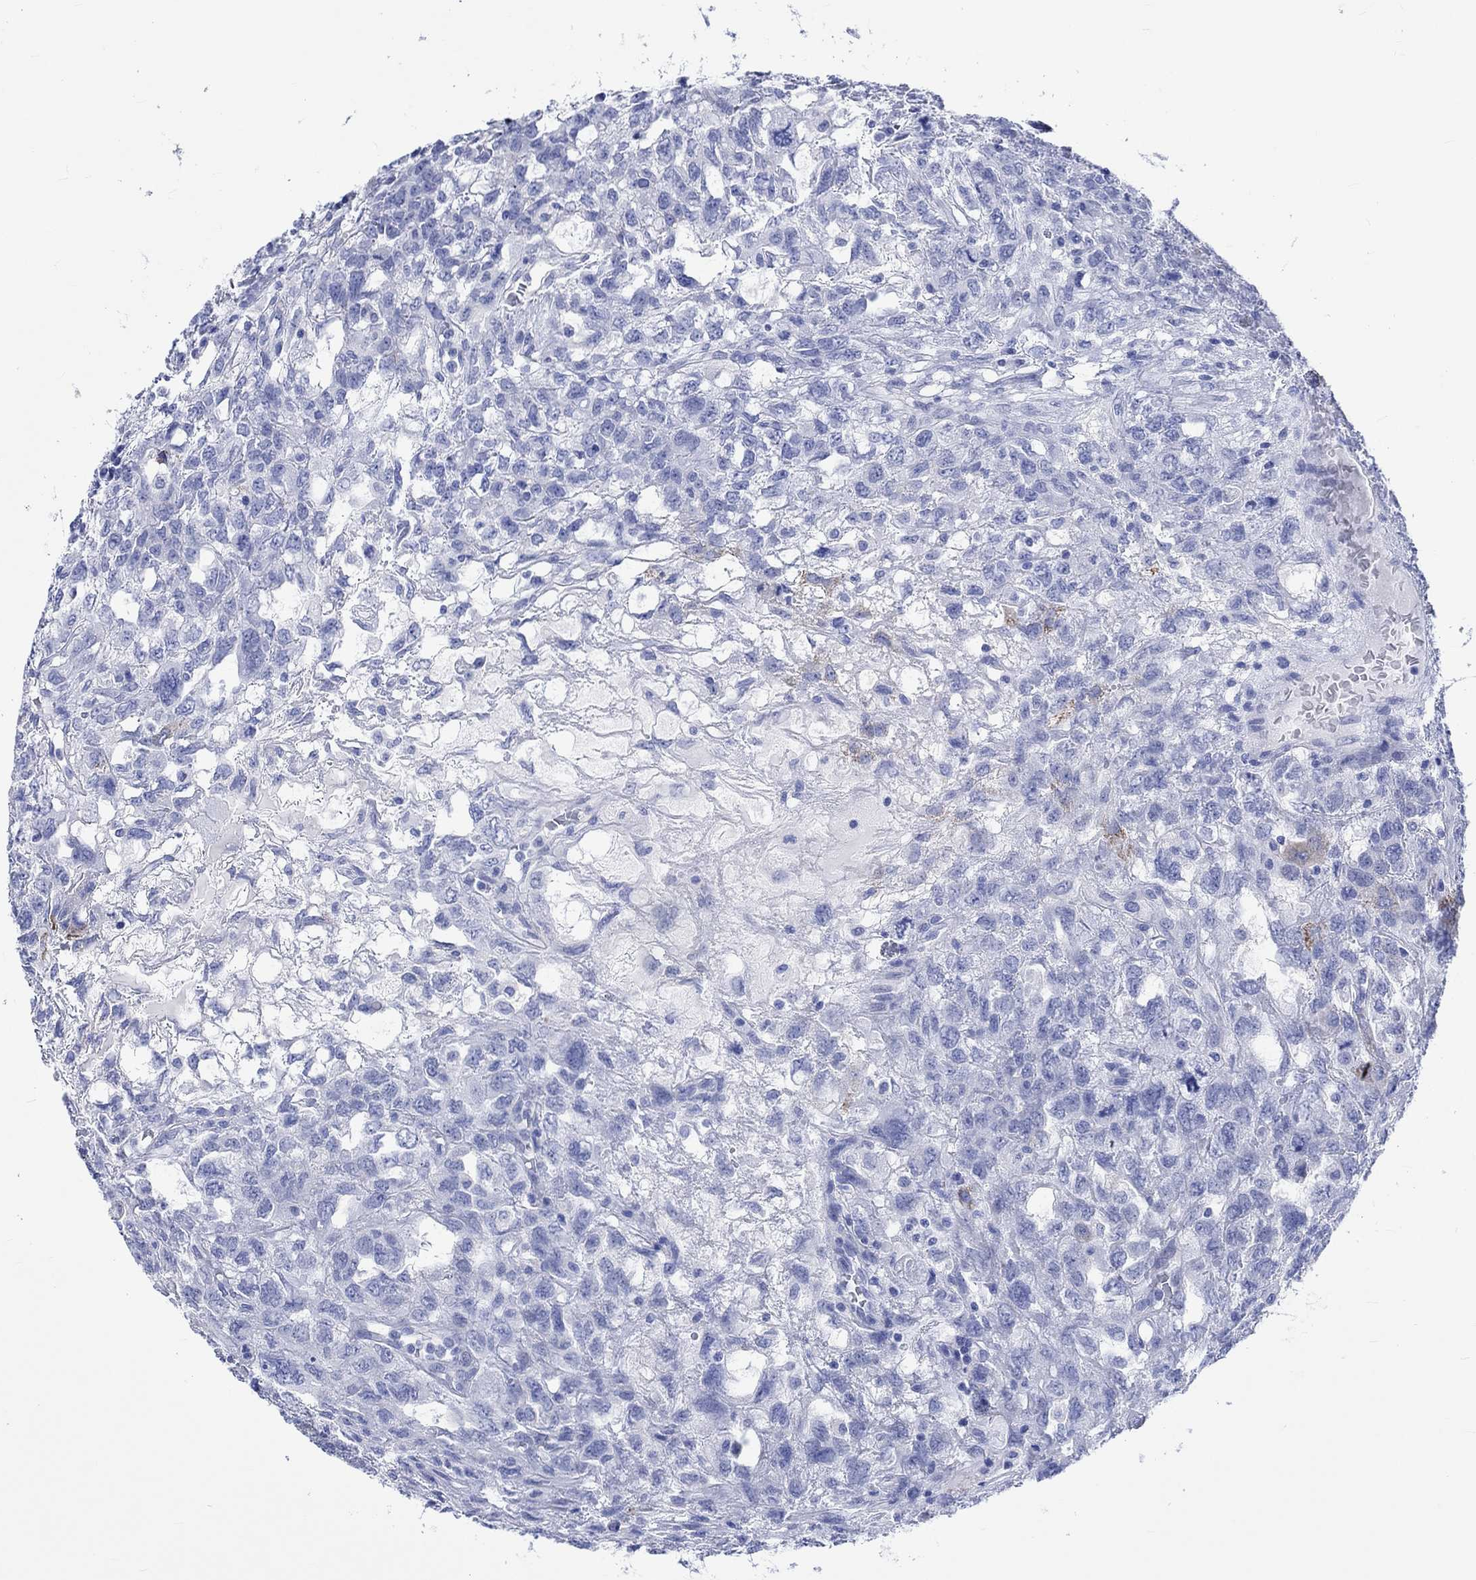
{"staining": {"intensity": "negative", "quantity": "none", "location": "none"}, "tissue": "testis cancer", "cell_type": "Tumor cells", "image_type": "cancer", "snomed": [{"axis": "morphology", "description": "Seminoma, NOS"}, {"axis": "topography", "description": "Testis"}], "caption": "Immunohistochemistry image of neoplastic tissue: testis seminoma stained with DAB displays no significant protein expression in tumor cells. (Brightfield microscopy of DAB immunohistochemistry (IHC) at high magnification).", "gene": "KLHL33", "patient": {"sex": "male", "age": 52}}